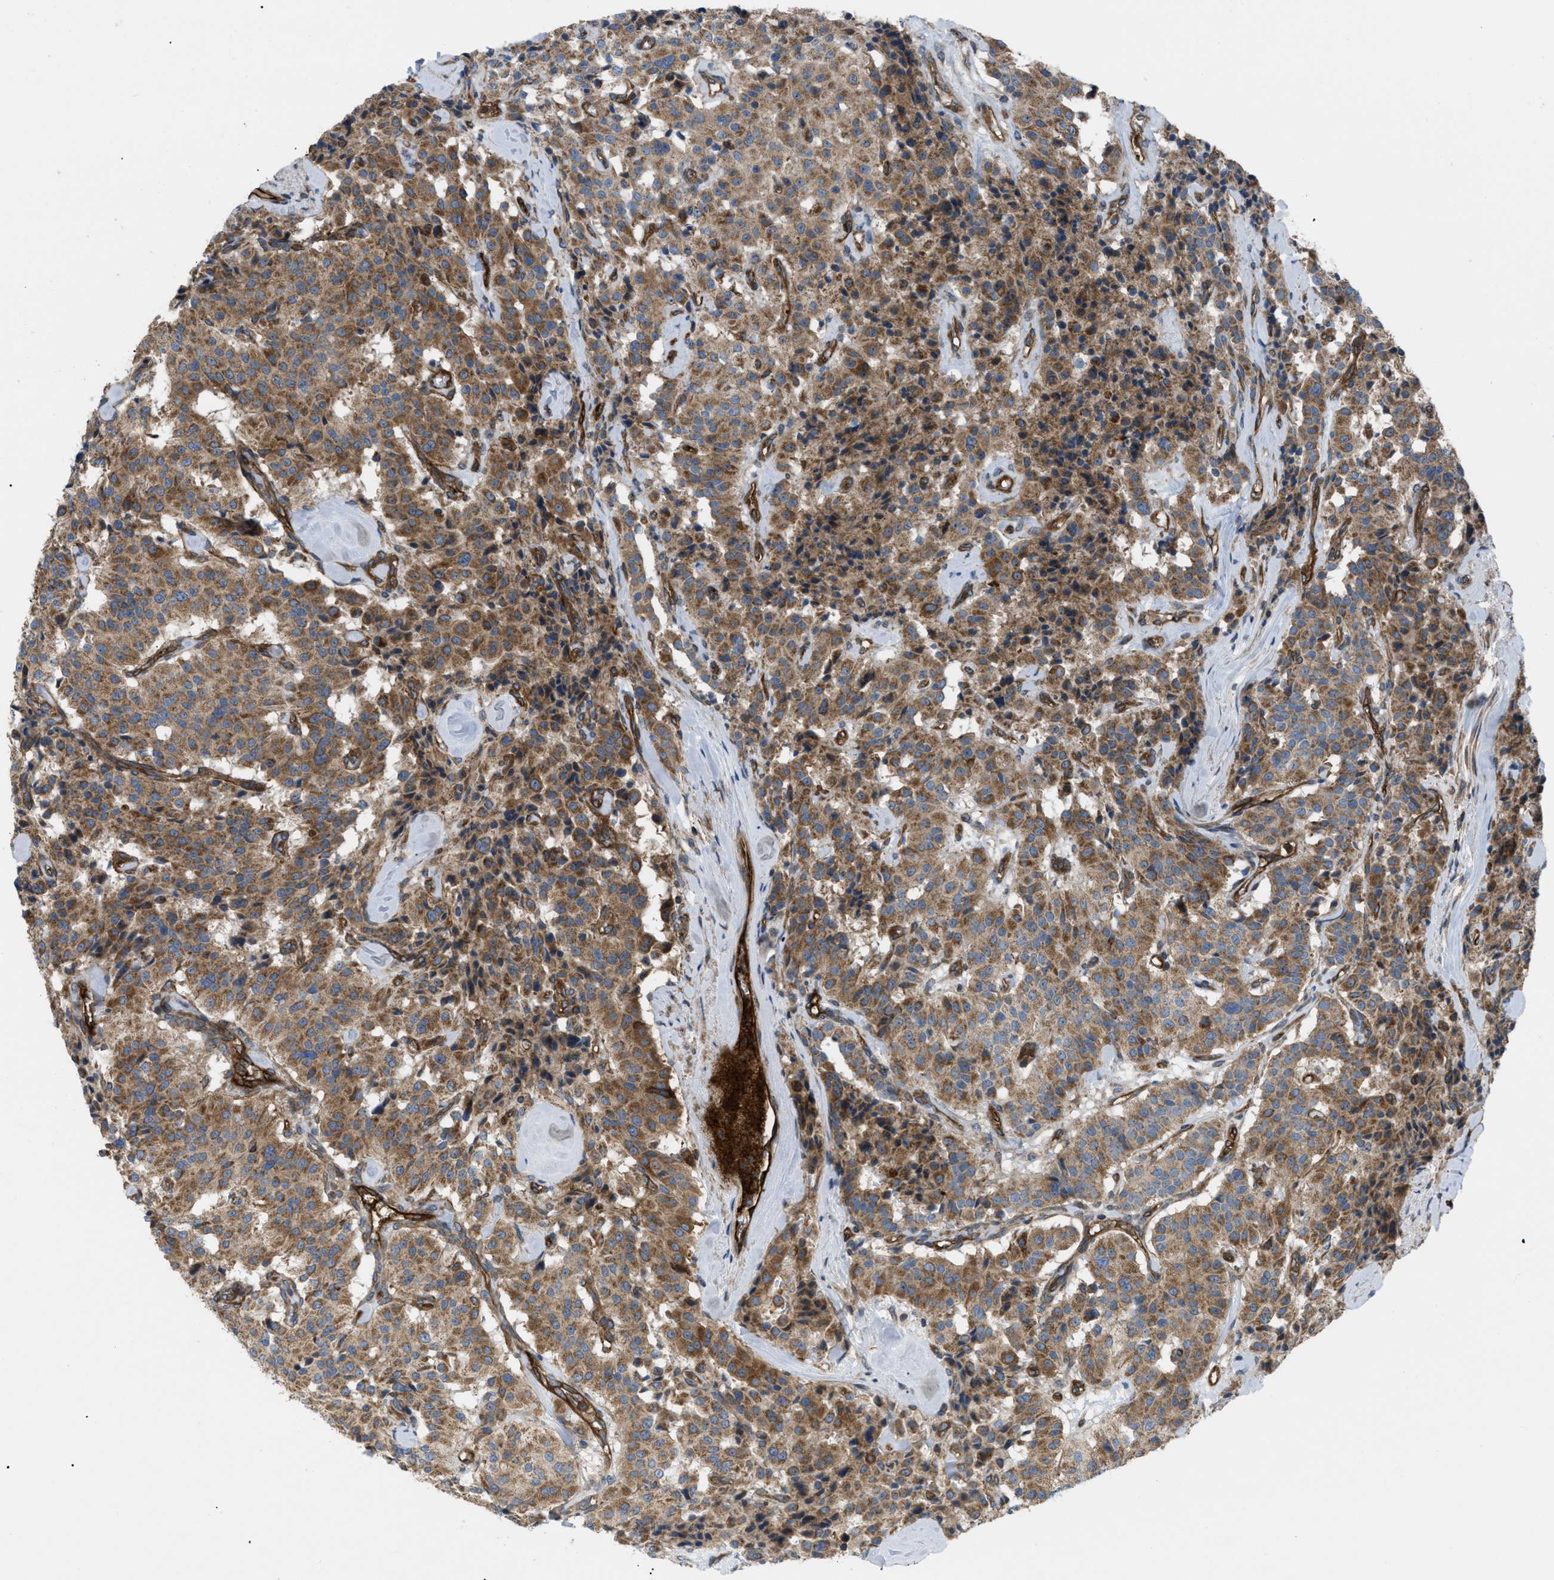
{"staining": {"intensity": "moderate", "quantity": ">75%", "location": "cytoplasmic/membranous"}, "tissue": "carcinoid", "cell_type": "Tumor cells", "image_type": "cancer", "snomed": [{"axis": "morphology", "description": "Carcinoid, malignant, NOS"}, {"axis": "topography", "description": "Lung"}], "caption": "Brown immunohistochemical staining in human carcinoid (malignant) exhibits moderate cytoplasmic/membranous staining in about >75% of tumor cells.", "gene": "ATP2A3", "patient": {"sex": "male", "age": 30}}